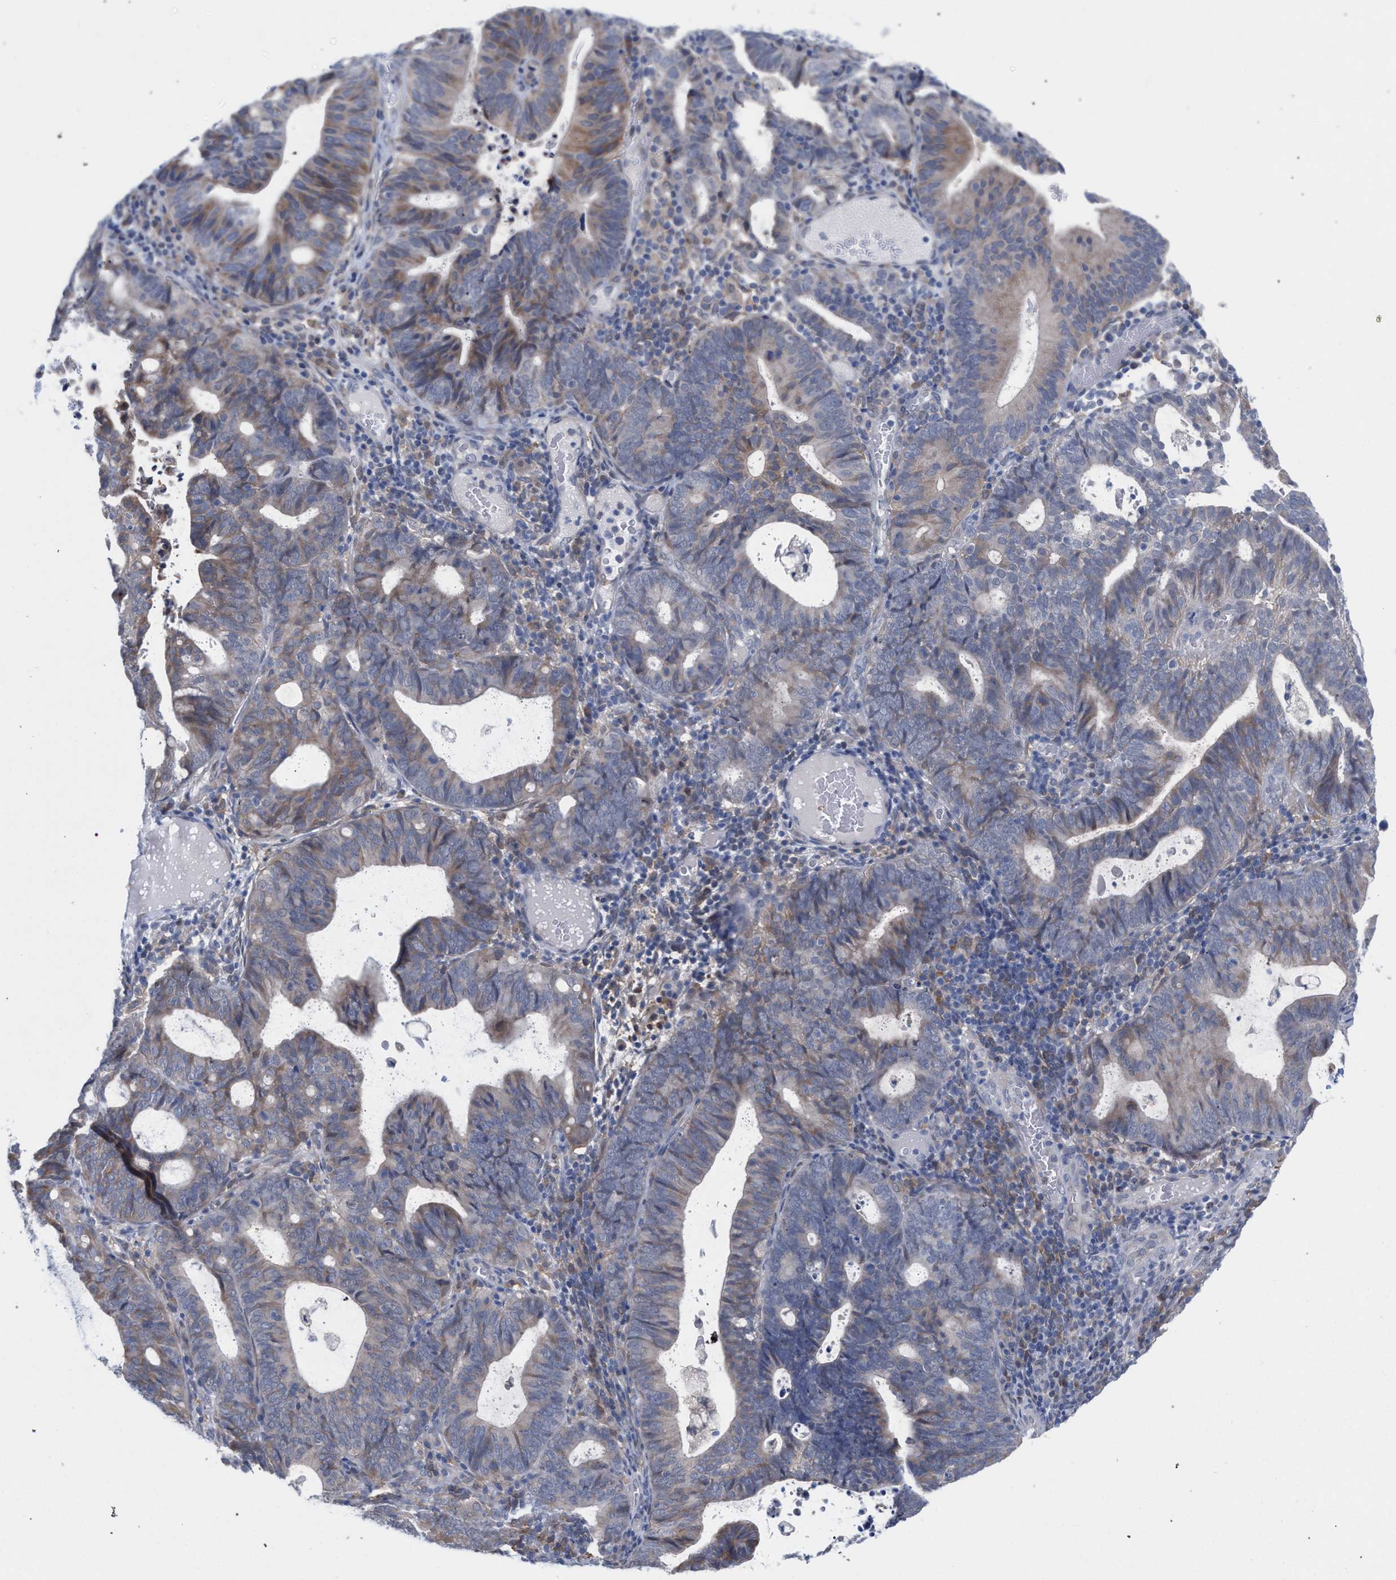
{"staining": {"intensity": "moderate", "quantity": "<25%", "location": "cytoplasmic/membranous"}, "tissue": "endometrial cancer", "cell_type": "Tumor cells", "image_type": "cancer", "snomed": [{"axis": "morphology", "description": "Adenocarcinoma, NOS"}, {"axis": "topography", "description": "Uterus"}], "caption": "Moderate cytoplasmic/membranous protein staining is seen in approximately <25% of tumor cells in endometrial cancer.", "gene": "FHOD3", "patient": {"sex": "female", "age": 83}}